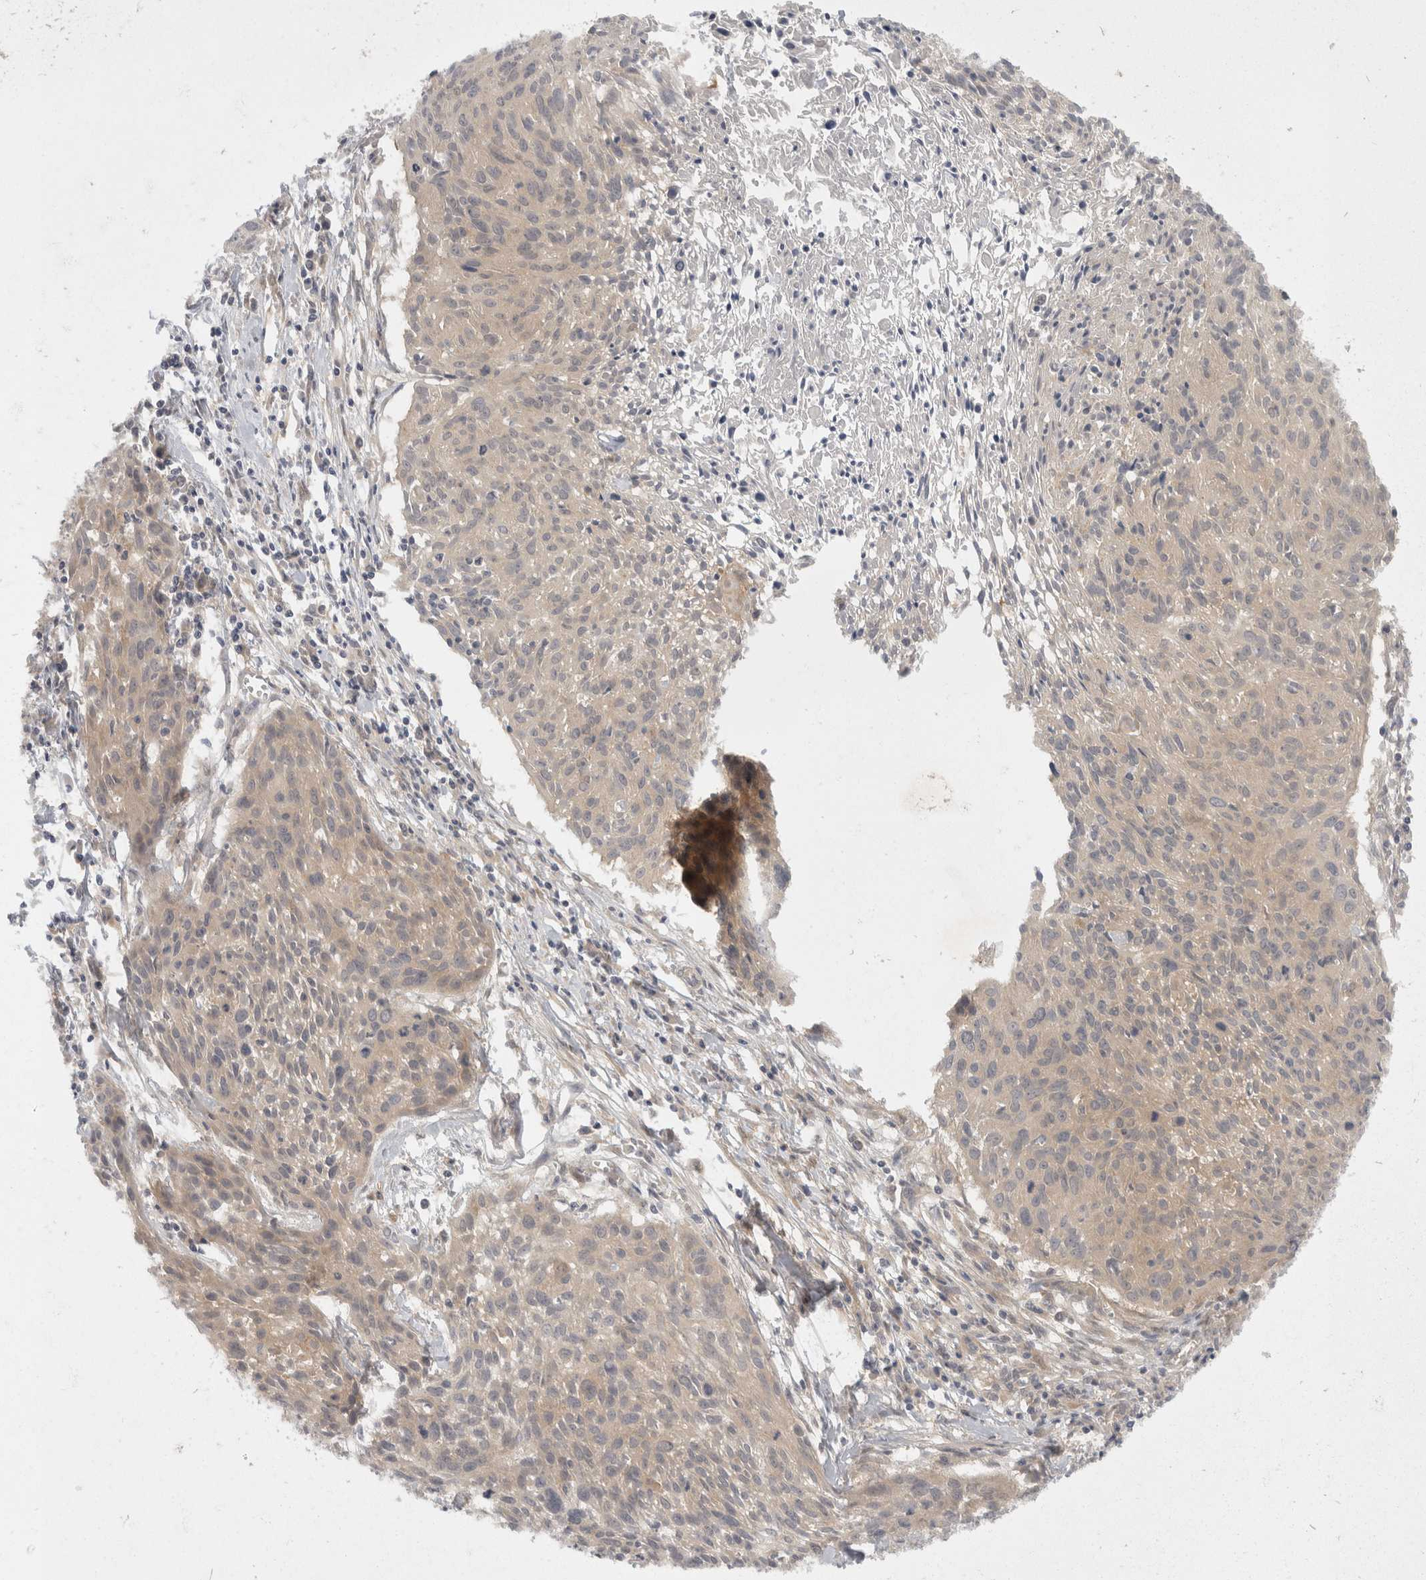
{"staining": {"intensity": "negative", "quantity": "none", "location": "none"}, "tissue": "cervical cancer", "cell_type": "Tumor cells", "image_type": "cancer", "snomed": [{"axis": "morphology", "description": "Squamous cell carcinoma, NOS"}, {"axis": "topography", "description": "Cervix"}], "caption": "DAB immunohistochemical staining of human cervical squamous cell carcinoma demonstrates no significant staining in tumor cells.", "gene": "TOM1L2", "patient": {"sex": "female", "age": 51}}